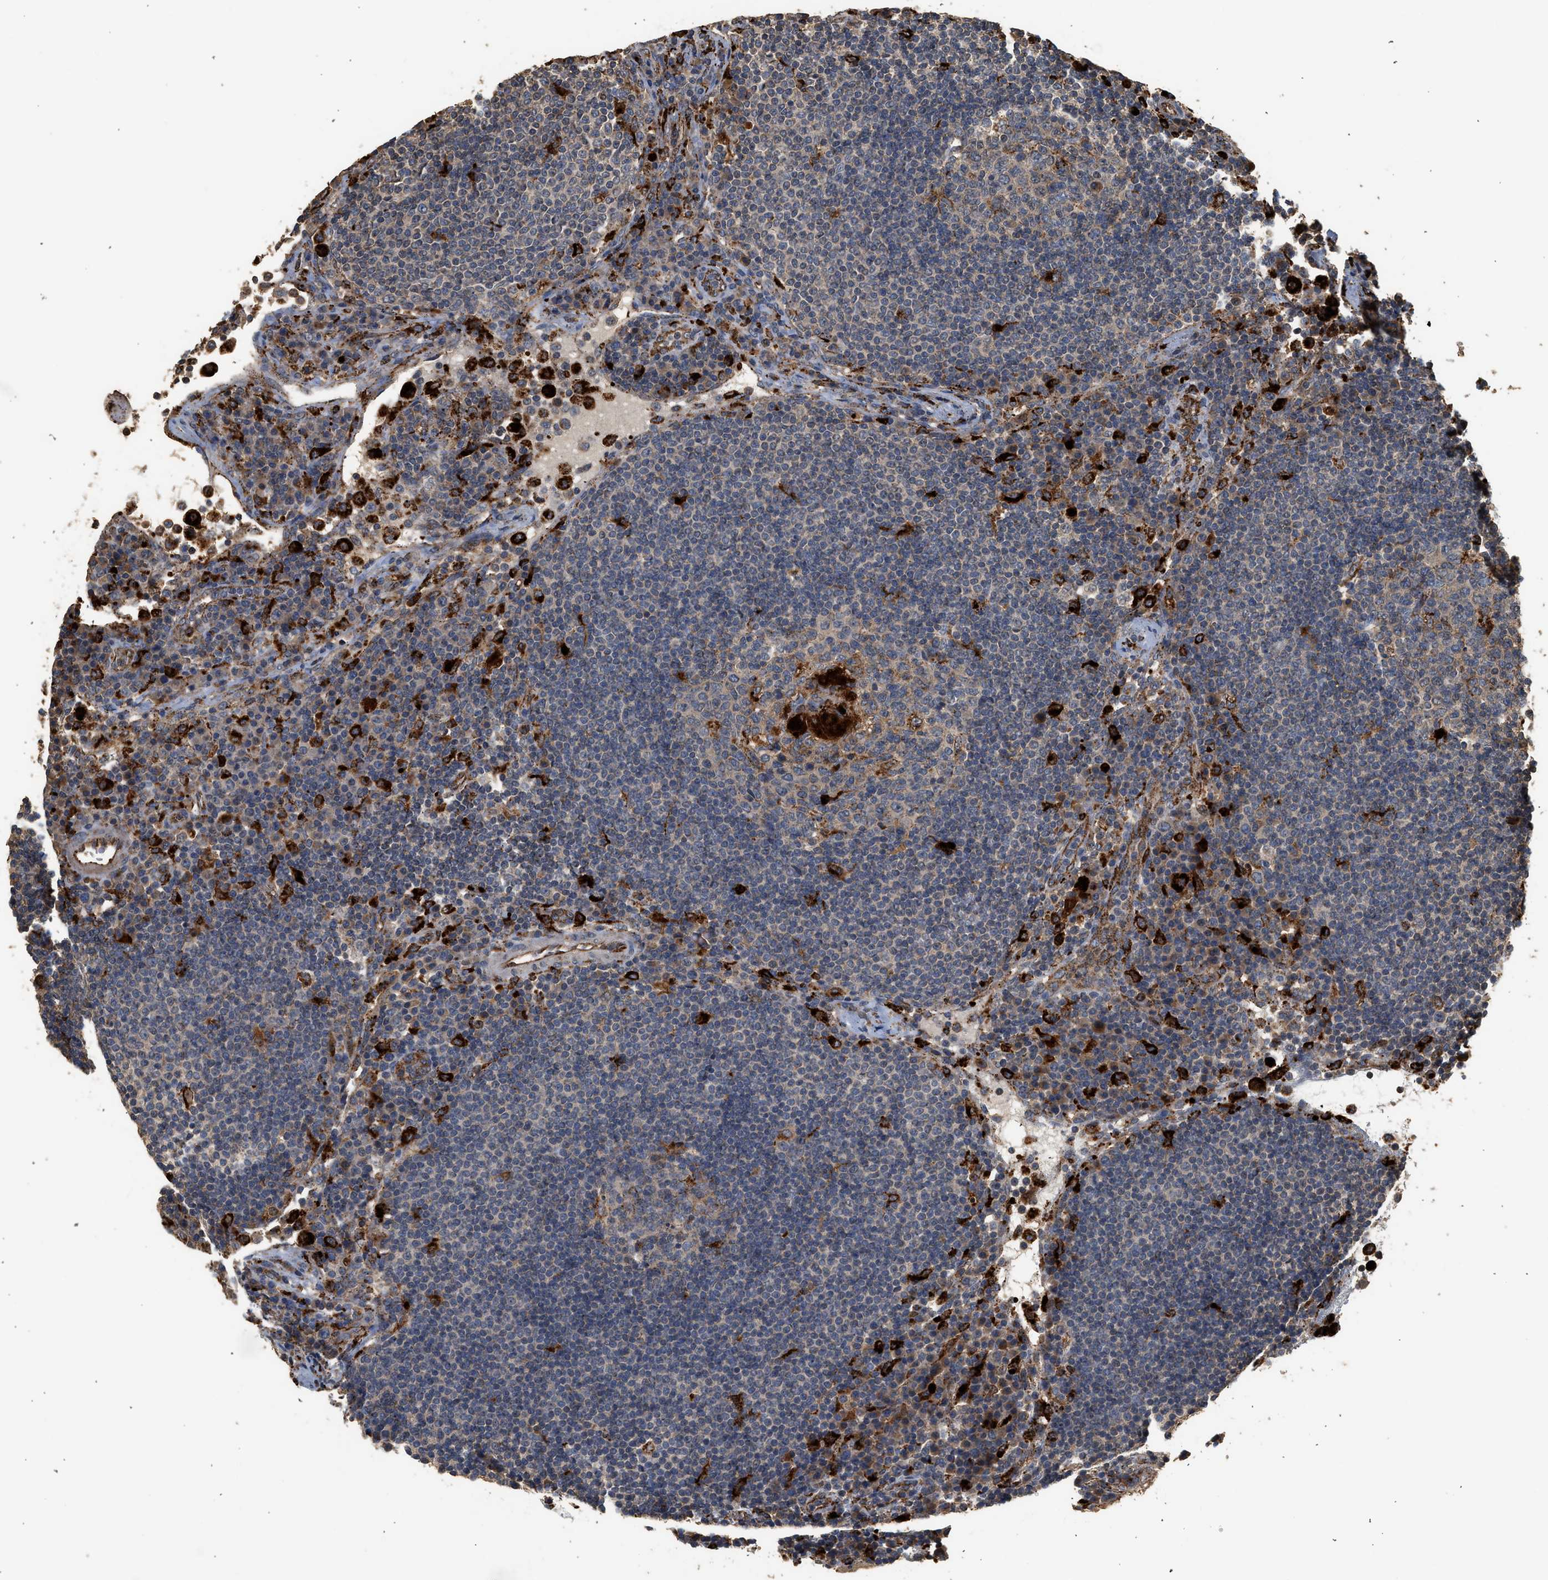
{"staining": {"intensity": "weak", "quantity": "<25%", "location": "cytoplasmic/membranous,nuclear"}, "tissue": "lymph node", "cell_type": "Germinal center cells", "image_type": "normal", "snomed": [{"axis": "morphology", "description": "Normal tissue, NOS"}, {"axis": "topography", "description": "Lymph node"}], "caption": "Immunohistochemistry image of unremarkable lymph node: human lymph node stained with DAB (3,3'-diaminobenzidine) reveals no significant protein expression in germinal center cells. The staining was performed using DAB to visualize the protein expression in brown, while the nuclei were stained in blue with hematoxylin (Magnification: 20x).", "gene": "CTSV", "patient": {"sex": "female", "age": 53}}